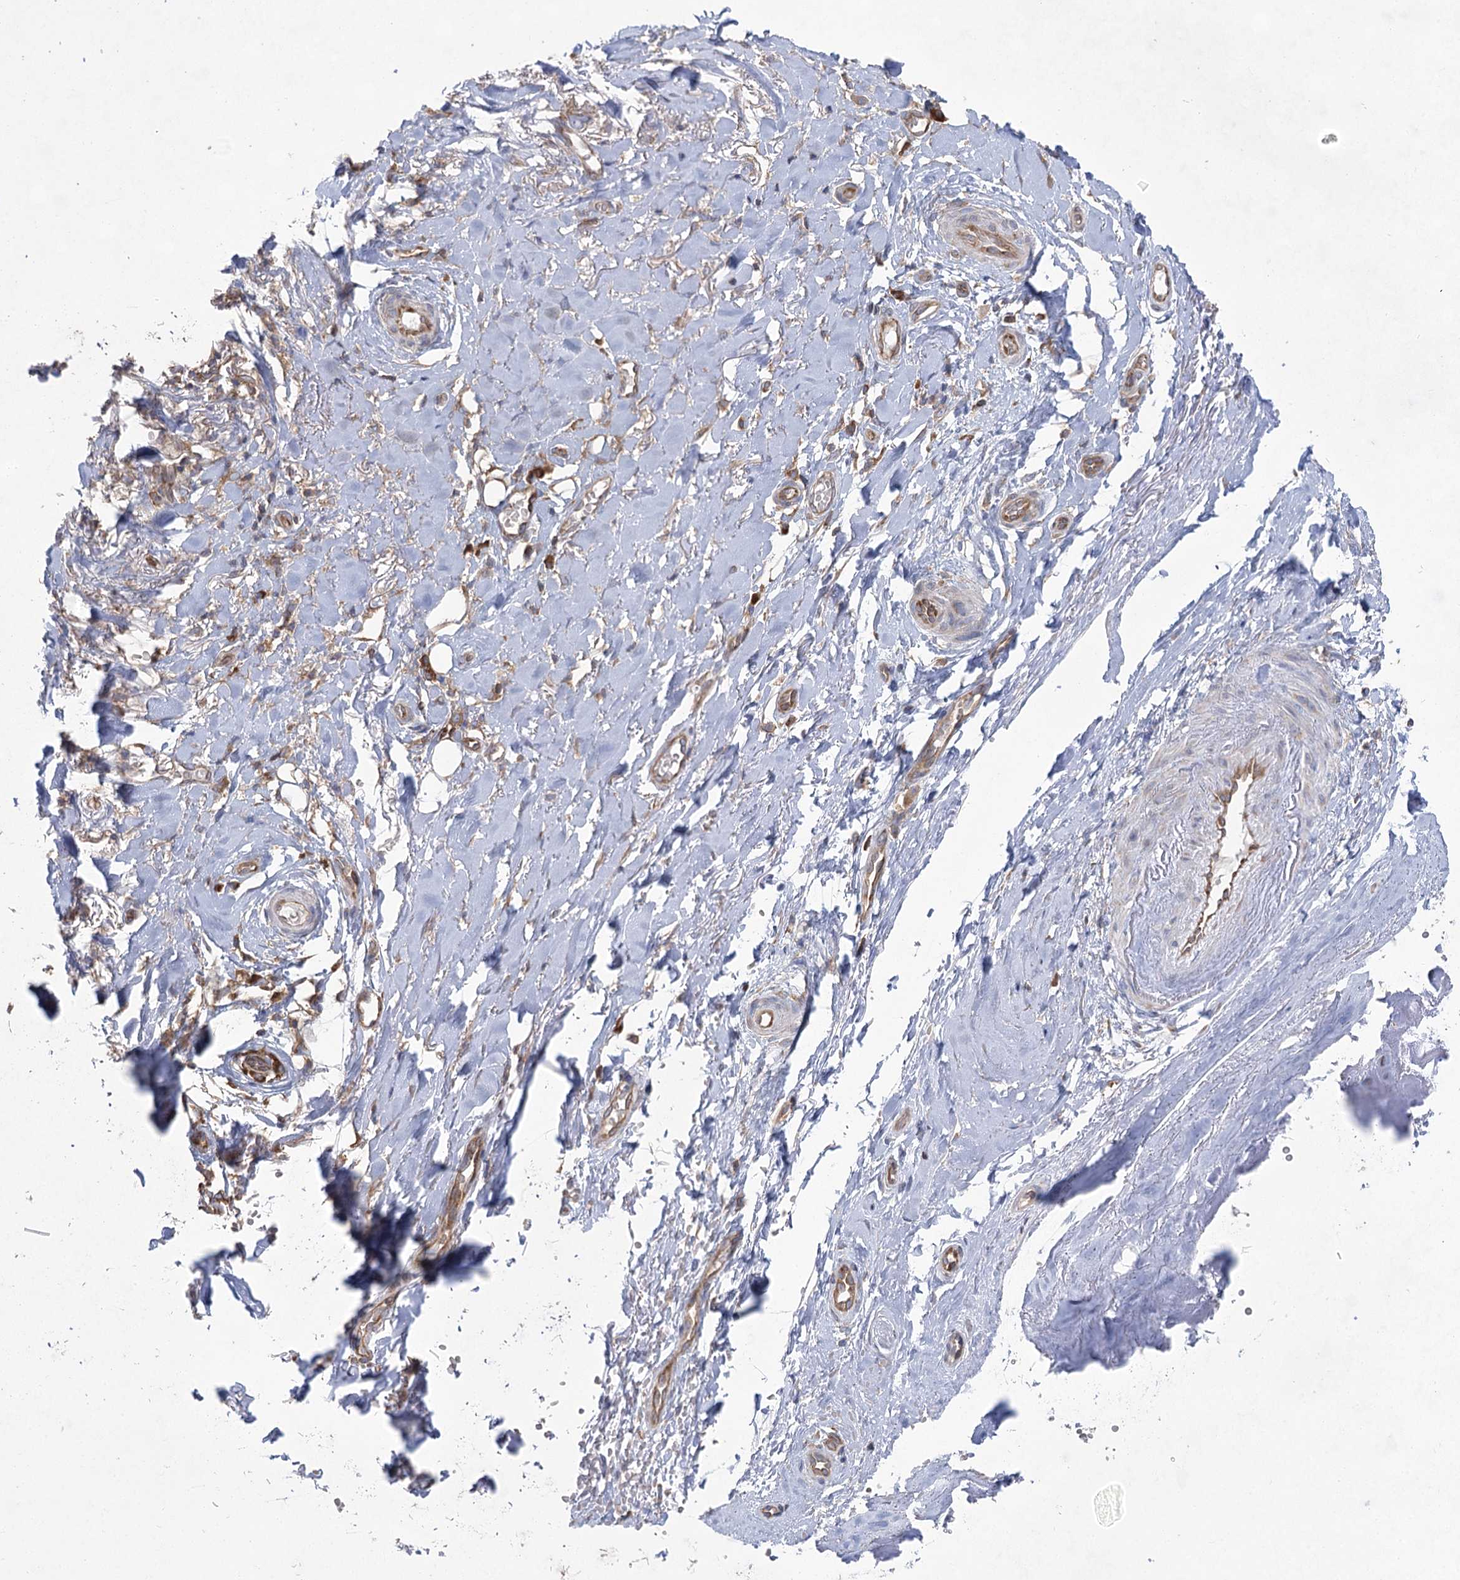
{"staining": {"intensity": "weak", "quantity": "<25%", "location": "cytoplasmic/membranous"}, "tissue": "adipose tissue", "cell_type": "Adipocytes", "image_type": "normal", "snomed": [{"axis": "morphology", "description": "Normal tissue, NOS"}, {"axis": "morphology", "description": "Basal cell carcinoma"}, {"axis": "topography", "description": "Skin"}], "caption": "High magnification brightfield microscopy of benign adipose tissue stained with DAB (brown) and counterstained with hematoxylin (blue): adipocytes show no significant staining. (DAB immunohistochemistry, high magnification).", "gene": "EIF3A", "patient": {"sex": "female", "age": 89}}